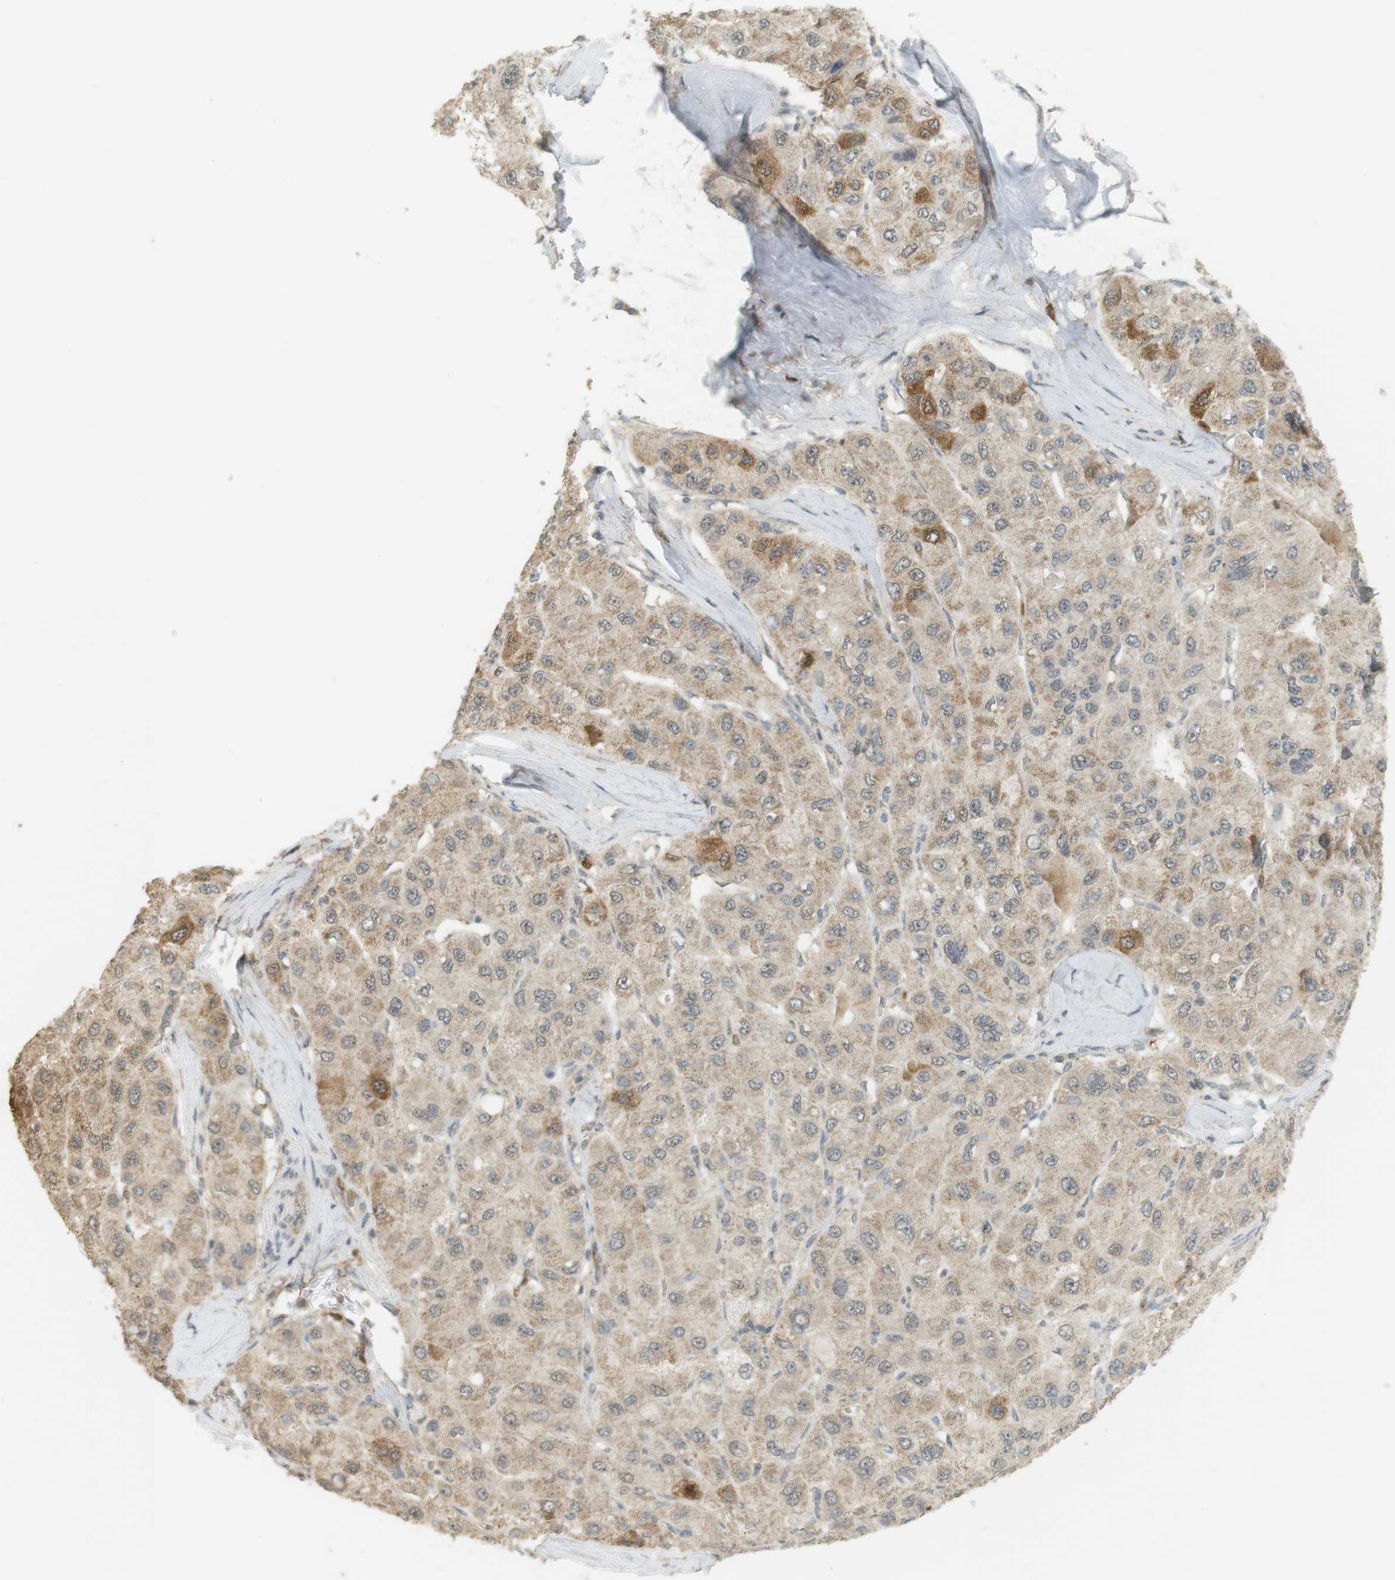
{"staining": {"intensity": "strong", "quantity": "<25%", "location": "cytoplasmic/membranous"}, "tissue": "liver cancer", "cell_type": "Tumor cells", "image_type": "cancer", "snomed": [{"axis": "morphology", "description": "Carcinoma, Hepatocellular, NOS"}, {"axis": "topography", "description": "Liver"}], "caption": "A micrograph of liver cancer stained for a protein demonstrates strong cytoplasmic/membranous brown staining in tumor cells. Nuclei are stained in blue.", "gene": "TTK", "patient": {"sex": "male", "age": 80}}